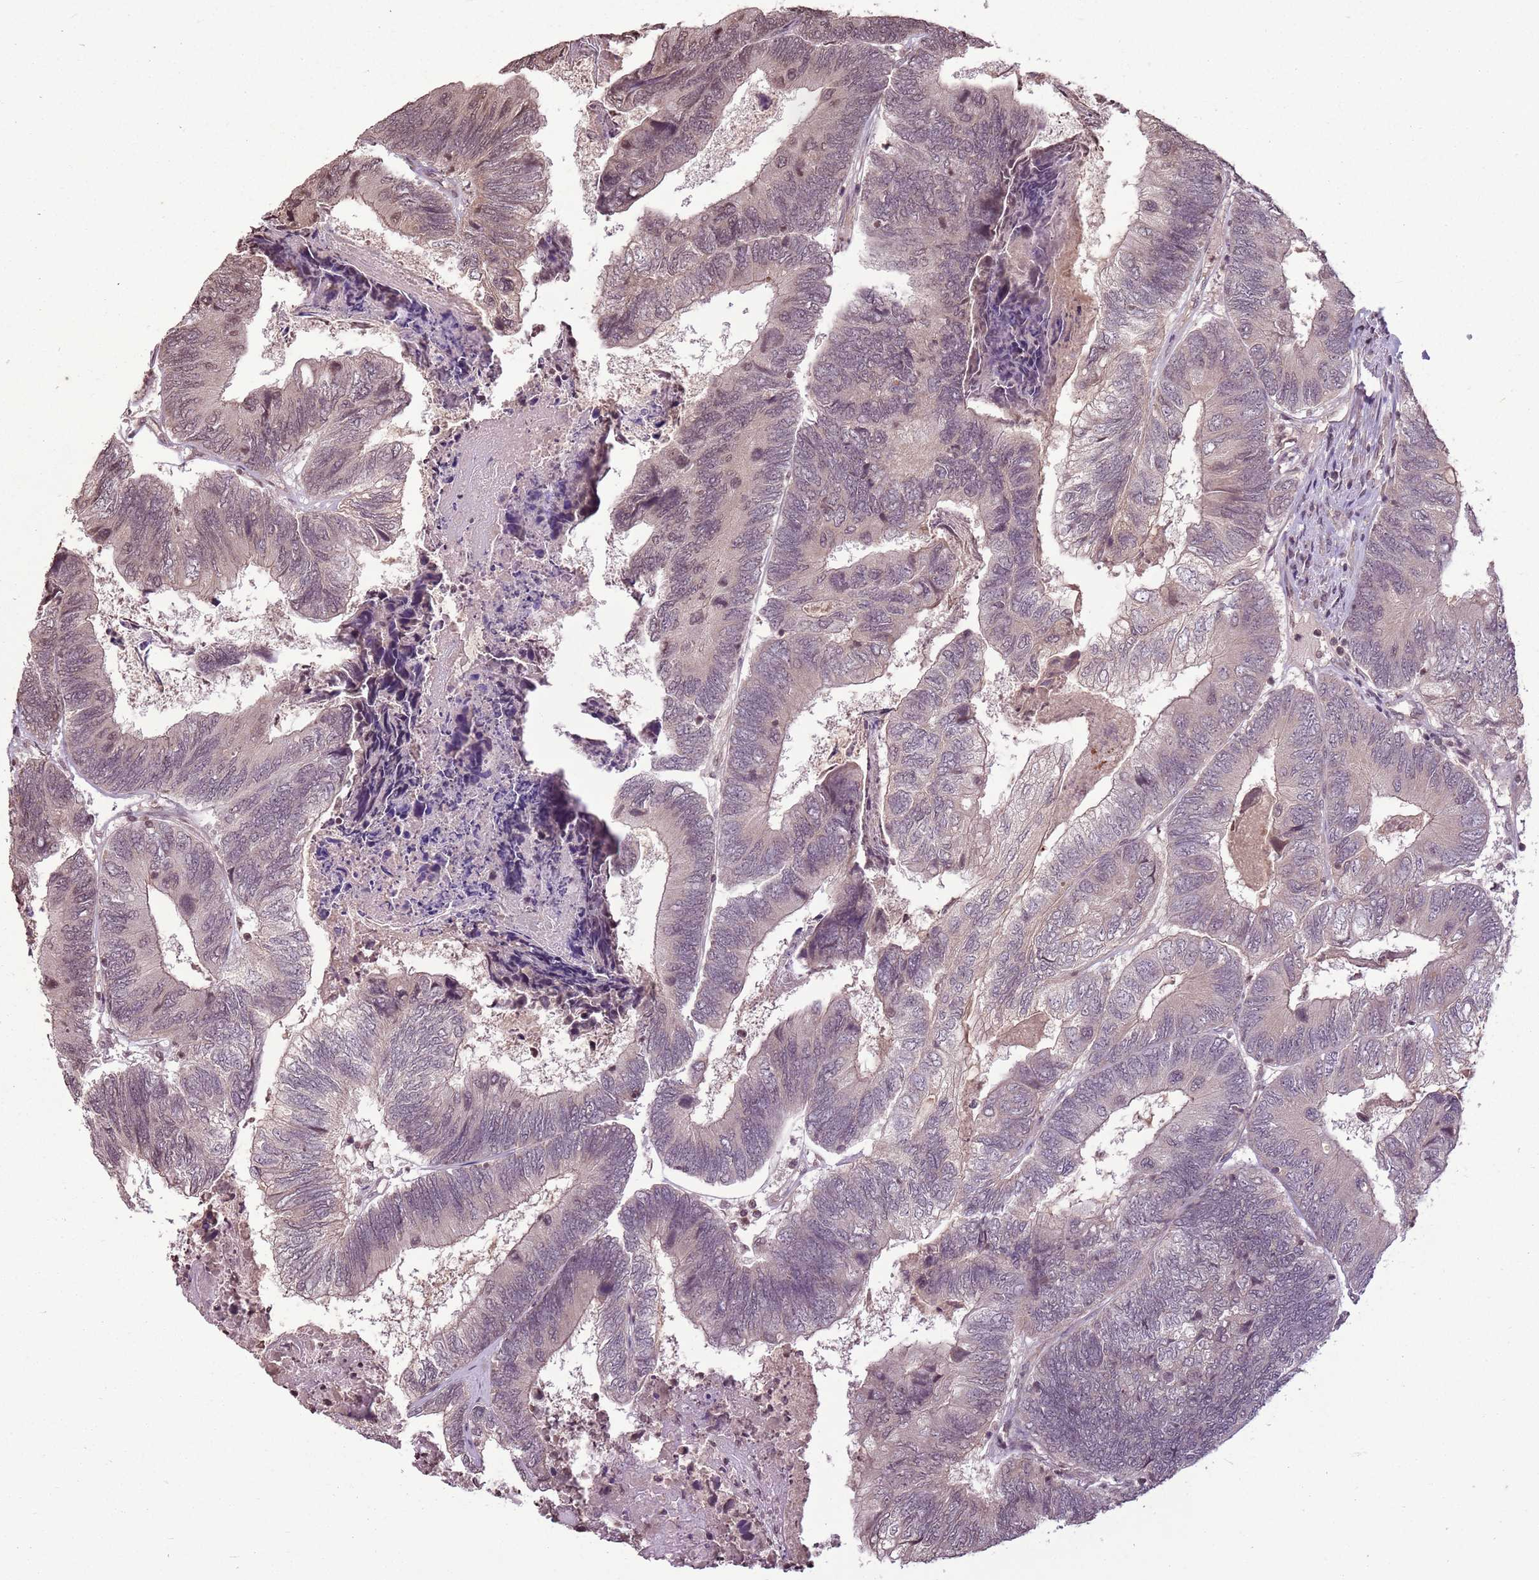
{"staining": {"intensity": "weak", "quantity": "<25%", "location": "nuclear"}, "tissue": "colorectal cancer", "cell_type": "Tumor cells", "image_type": "cancer", "snomed": [{"axis": "morphology", "description": "Adenocarcinoma, NOS"}, {"axis": "topography", "description": "Colon"}], "caption": "High power microscopy image of an IHC image of colorectal cancer (adenocarcinoma), revealing no significant expression in tumor cells. (Brightfield microscopy of DAB (3,3'-diaminobenzidine) IHC at high magnification).", "gene": "CAPN9", "patient": {"sex": "female", "age": 67}}